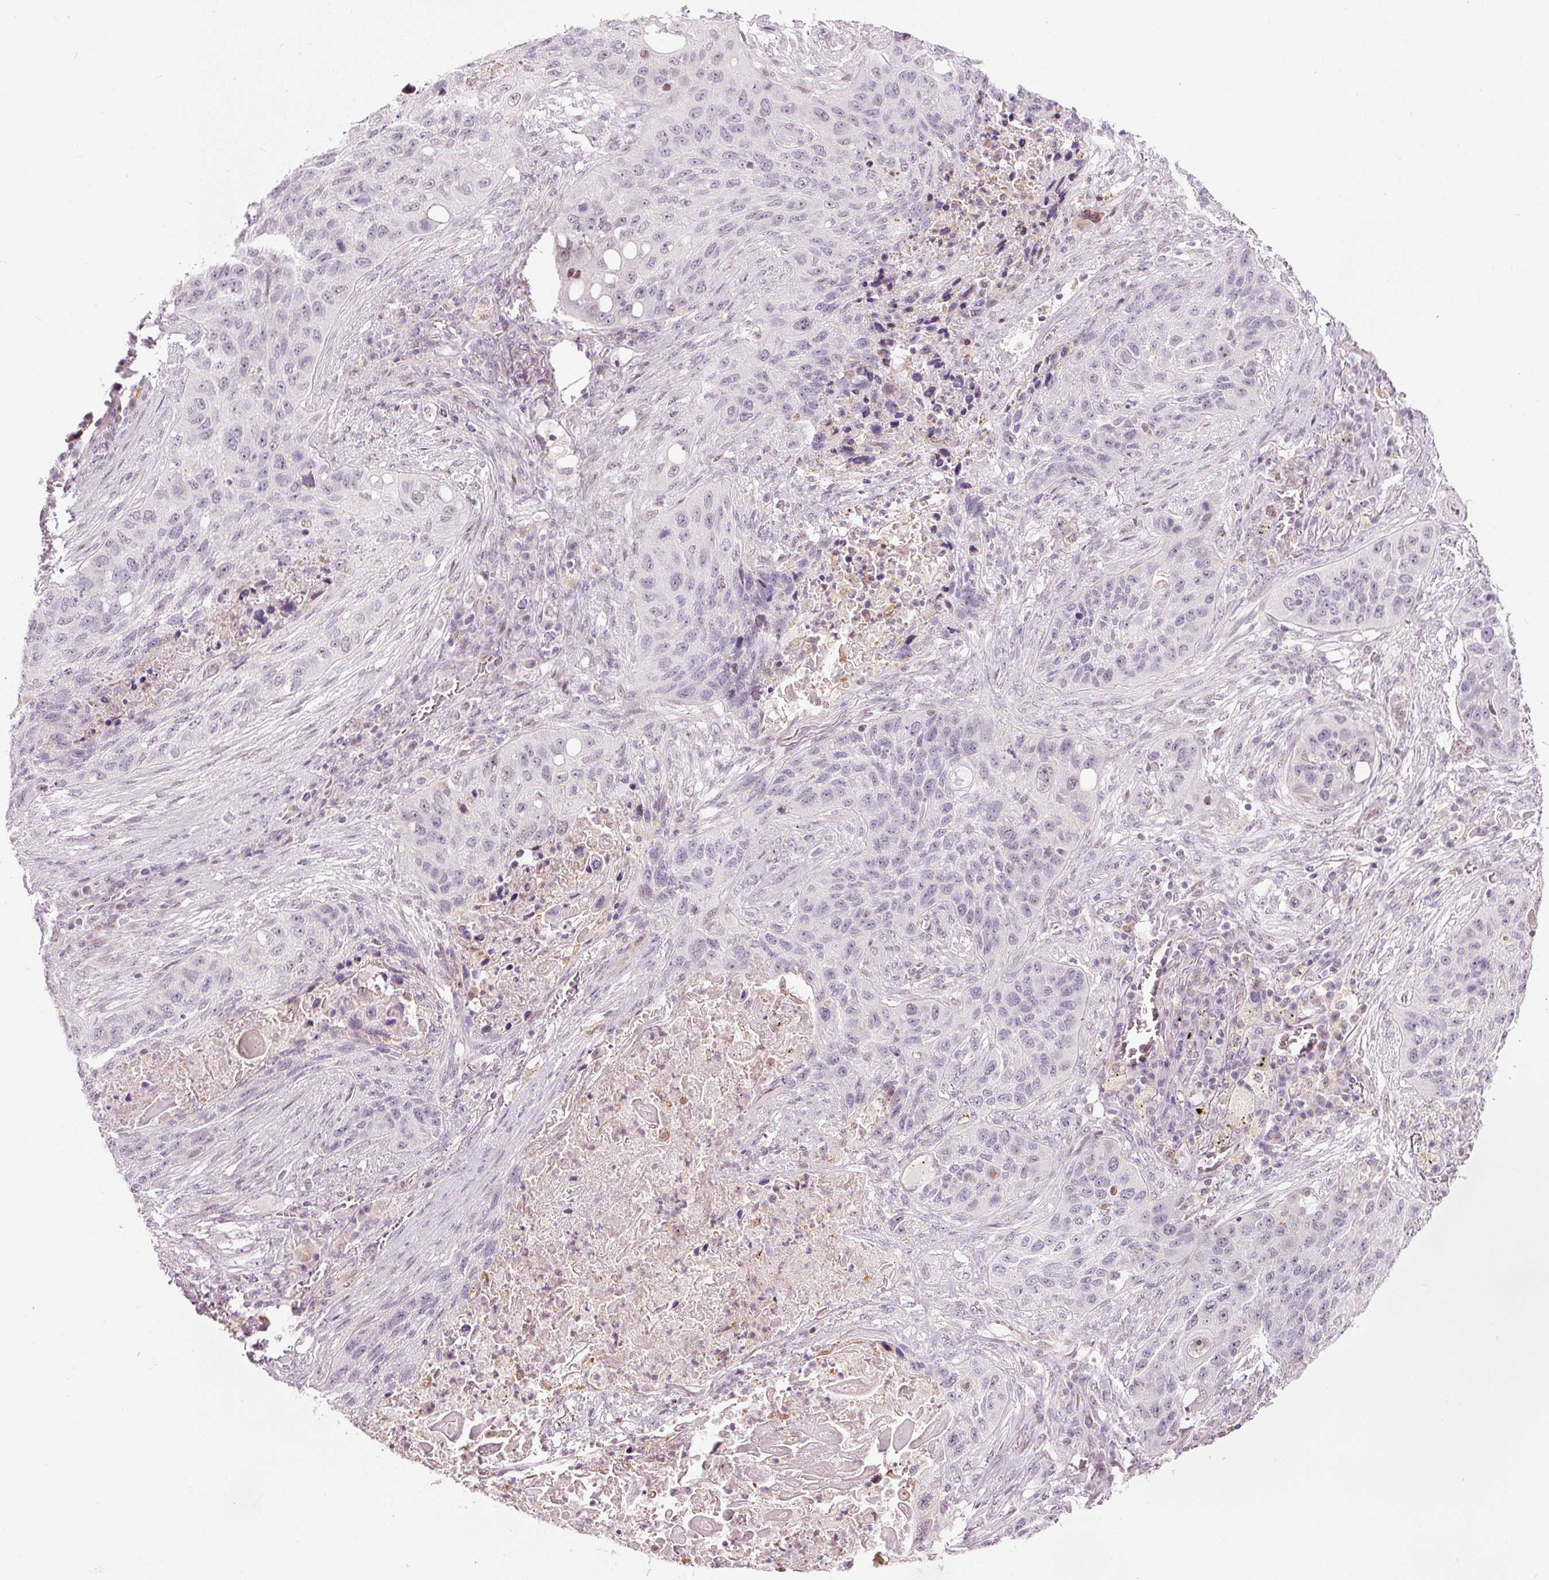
{"staining": {"intensity": "negative", "quantity": "none", "location": "none"}, "tissue": "lung cancer", "cell_type": "Tumor cells", "image_type": "cancer", "snomed": [{"axis": "morphology", "description": "Squamous cell carcinoma, NOS"}, {"axis": "topography", "description": "Lung"}], "caption": "This is a image of immunohistochemistry (IHC) staining of lung cancer (squamous cell carcinoma), which shows no positivity in tumor cells.", "gene": "RNF39", "patient": {"sex": "female", "age": 63}}